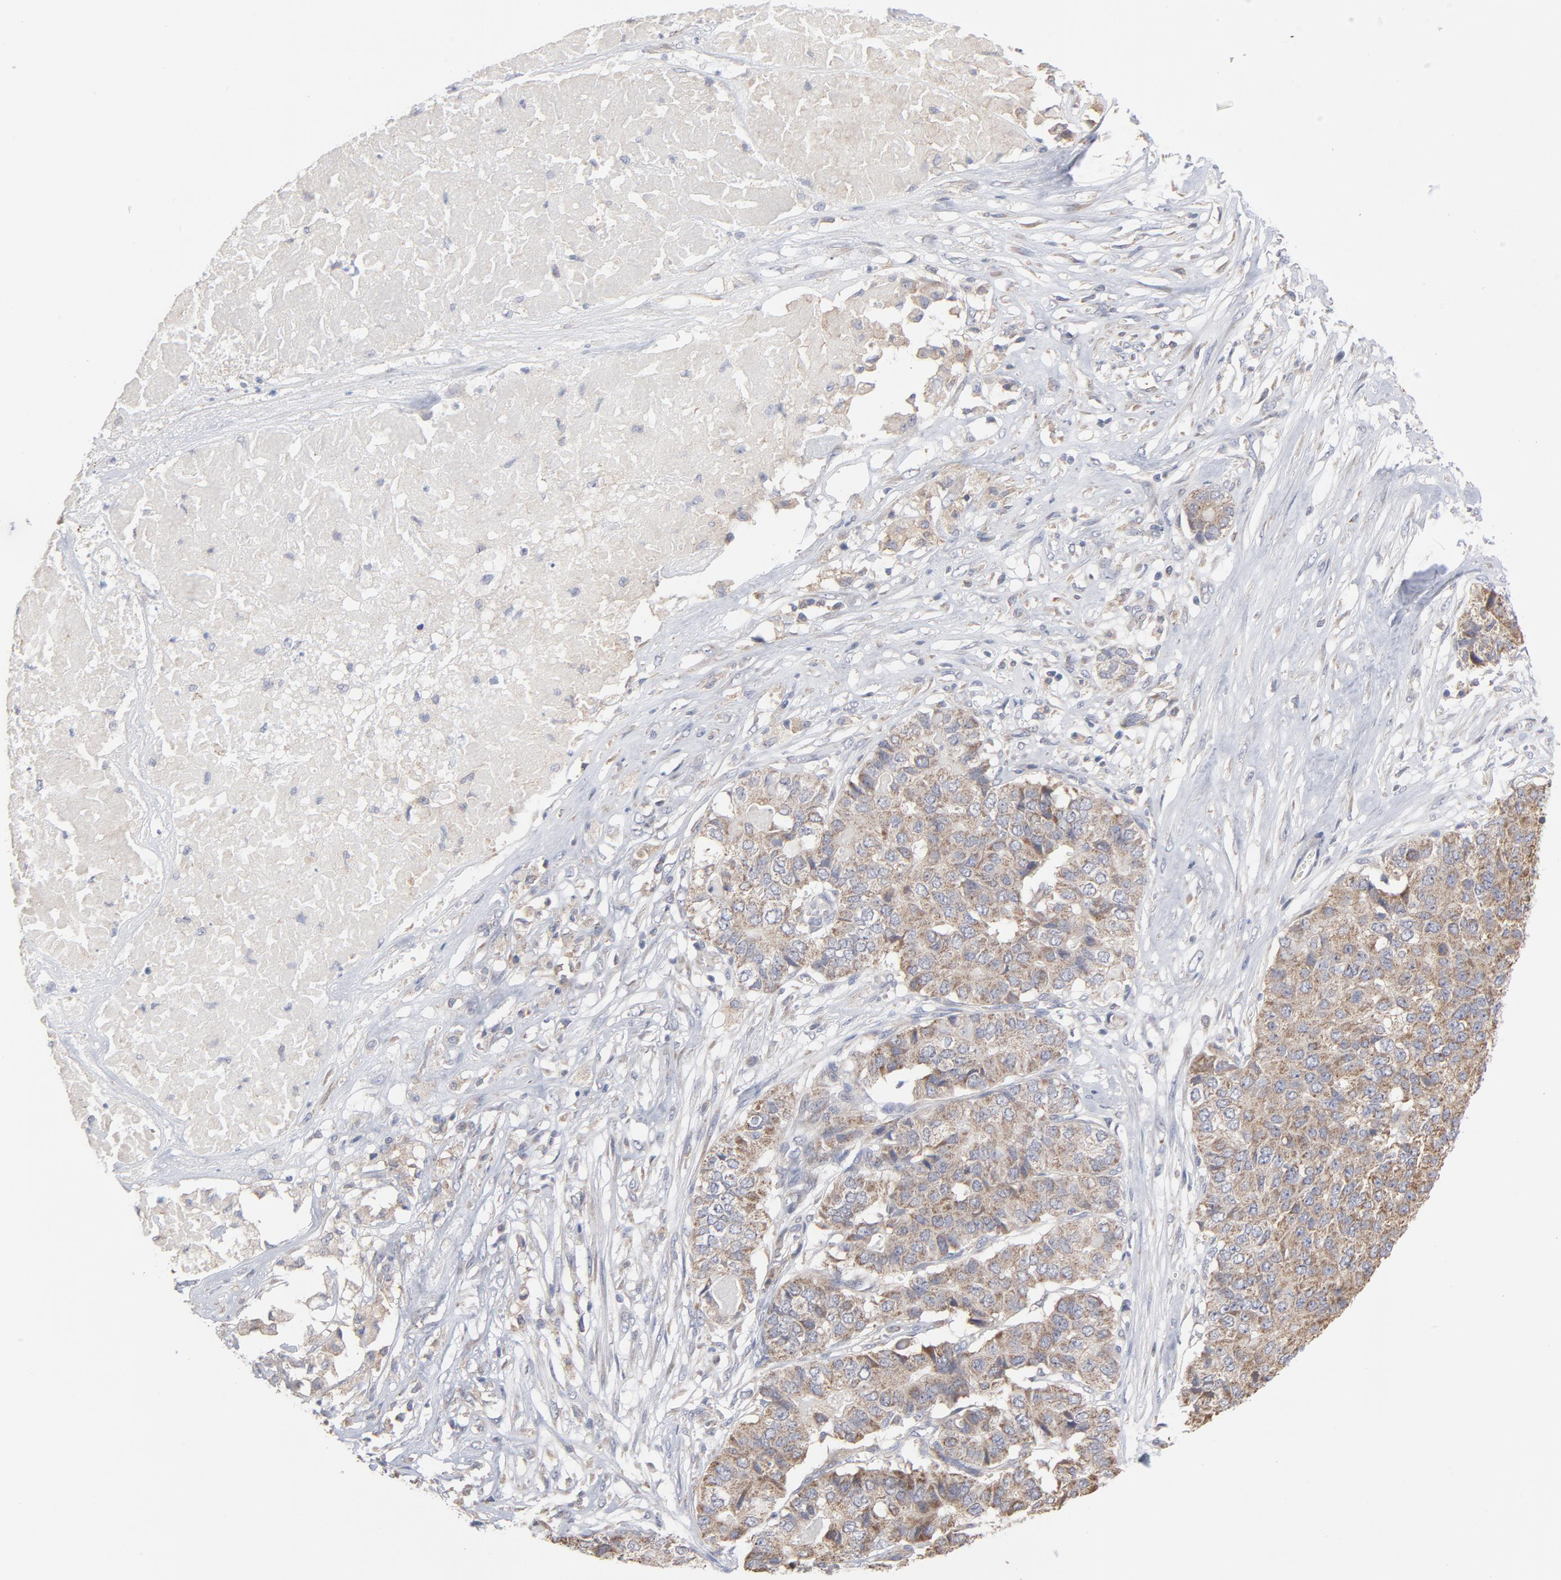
{"staining": {"intensity": "moderate", "quantity": ">75%", "location": "cytoplasmic/membranous"}, "tissue": "pancreatic cancer", "cell_type": "Tumor cells", "image_type": "cancer", "snomed": [{"axis": "morphology", "description": "Adenocarcinoma, NOS"}, {"axis": "topography", "description": "Pancreas"}], "caption": "Immunohistochemistry (IHC) micrograph of neoplastic tissue: human pancreatic adenocarcinoma stained using IHC exhibits medium levels of moderate protein expression localized specifically in the cytoplasmic/membranous of tumor cells, appearing as a cytoplasmic/membranous brown color.", "gene": "PPFIBP2", "patient": {"sex": "male", "age": 50}}